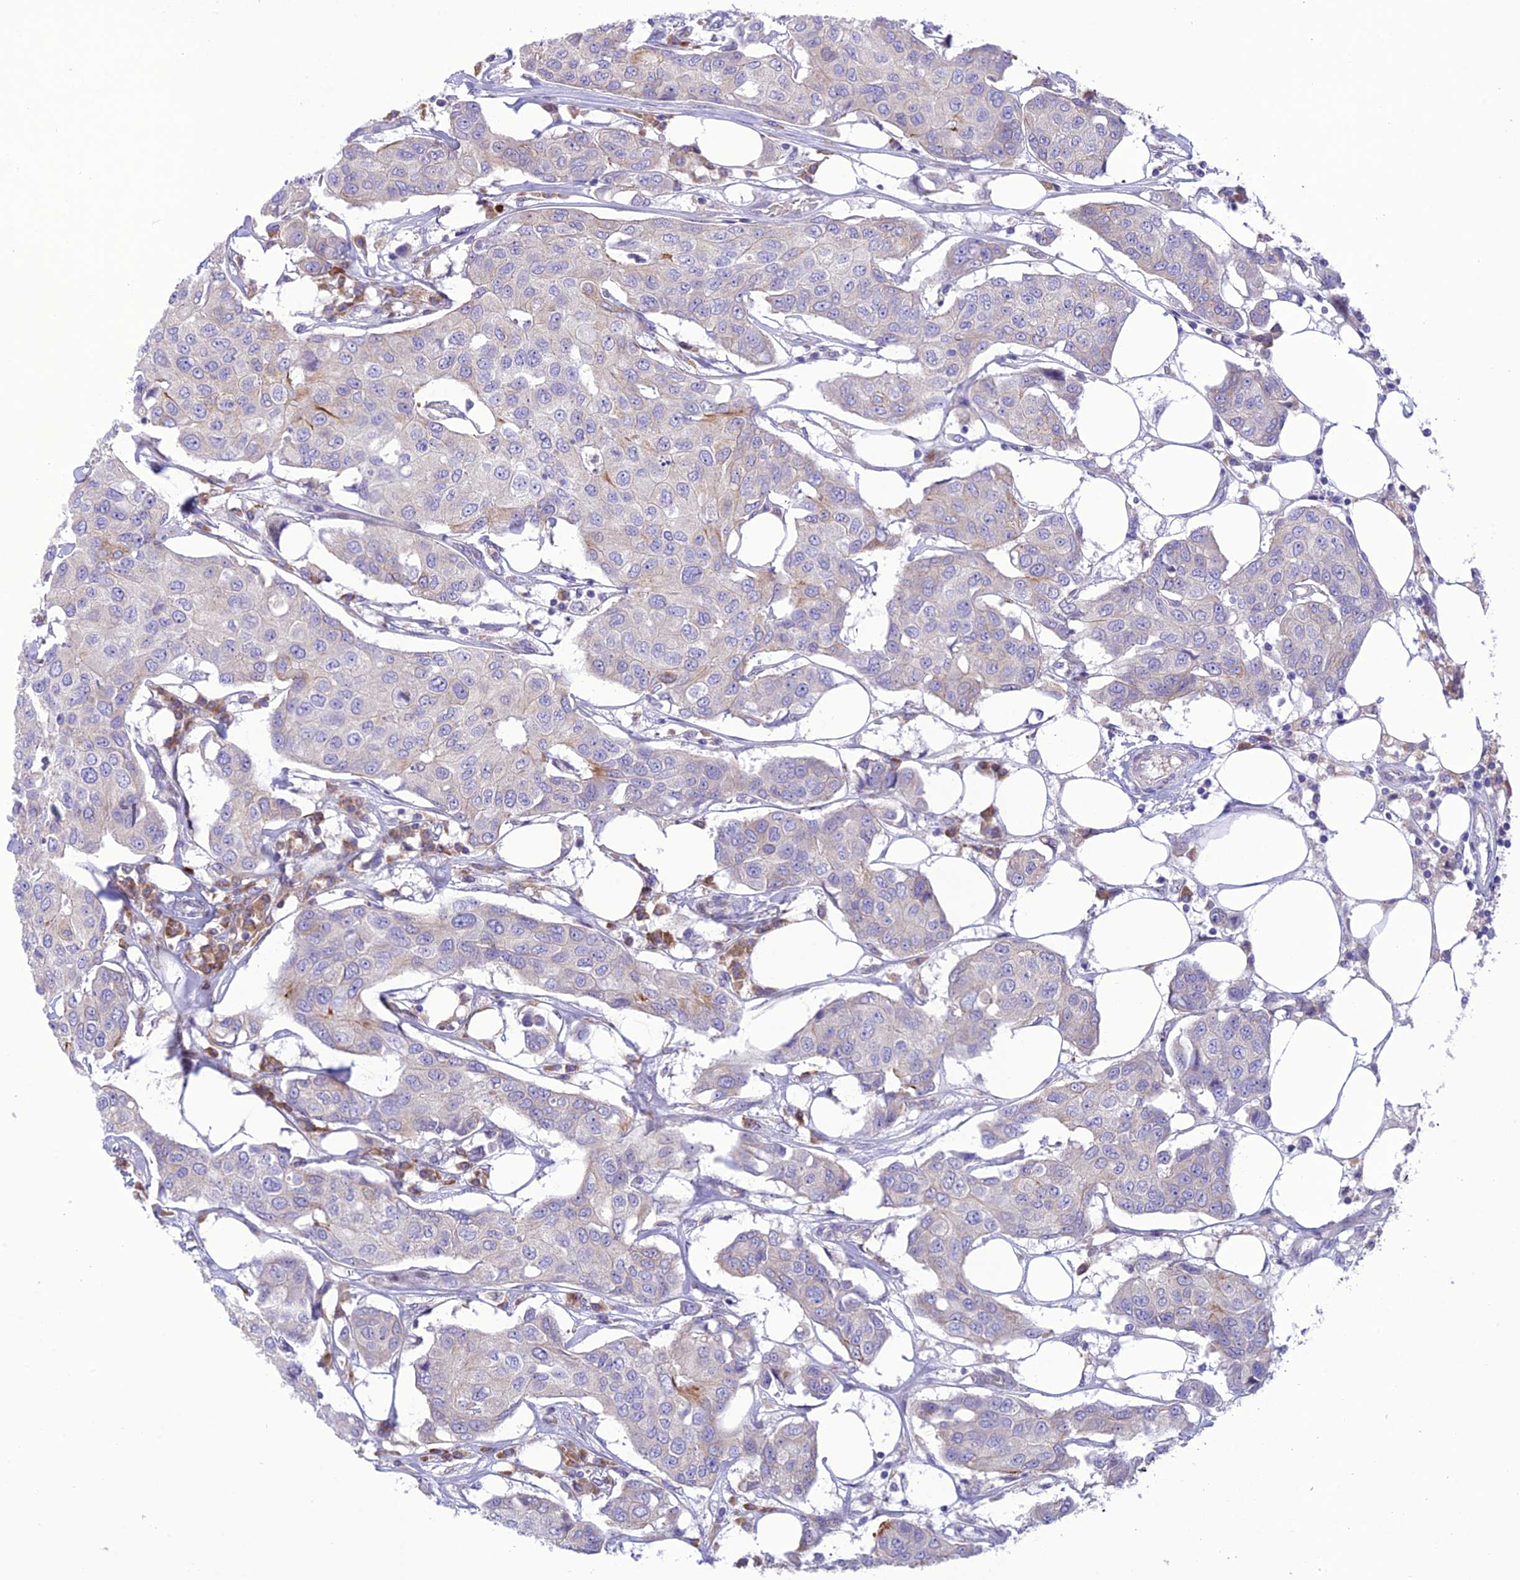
{"staining": {"intensity": "negative", "quantity": "none", "location": "none"}, "tissue": "breast cancer", "cell_type": "Tumor cells", "image_type": "cancer", "snomed": [{"axis": "morphology", "description": "Duct carcinoma"}, {"axis": "topography", "description": "Breast"}], "caption": "The photomicrograph reveals no significant expression in tumor cells of invasive ductal carcinoma (breast).", "gene": "JMY", "patient": {"sex": "female", "age": 80}}